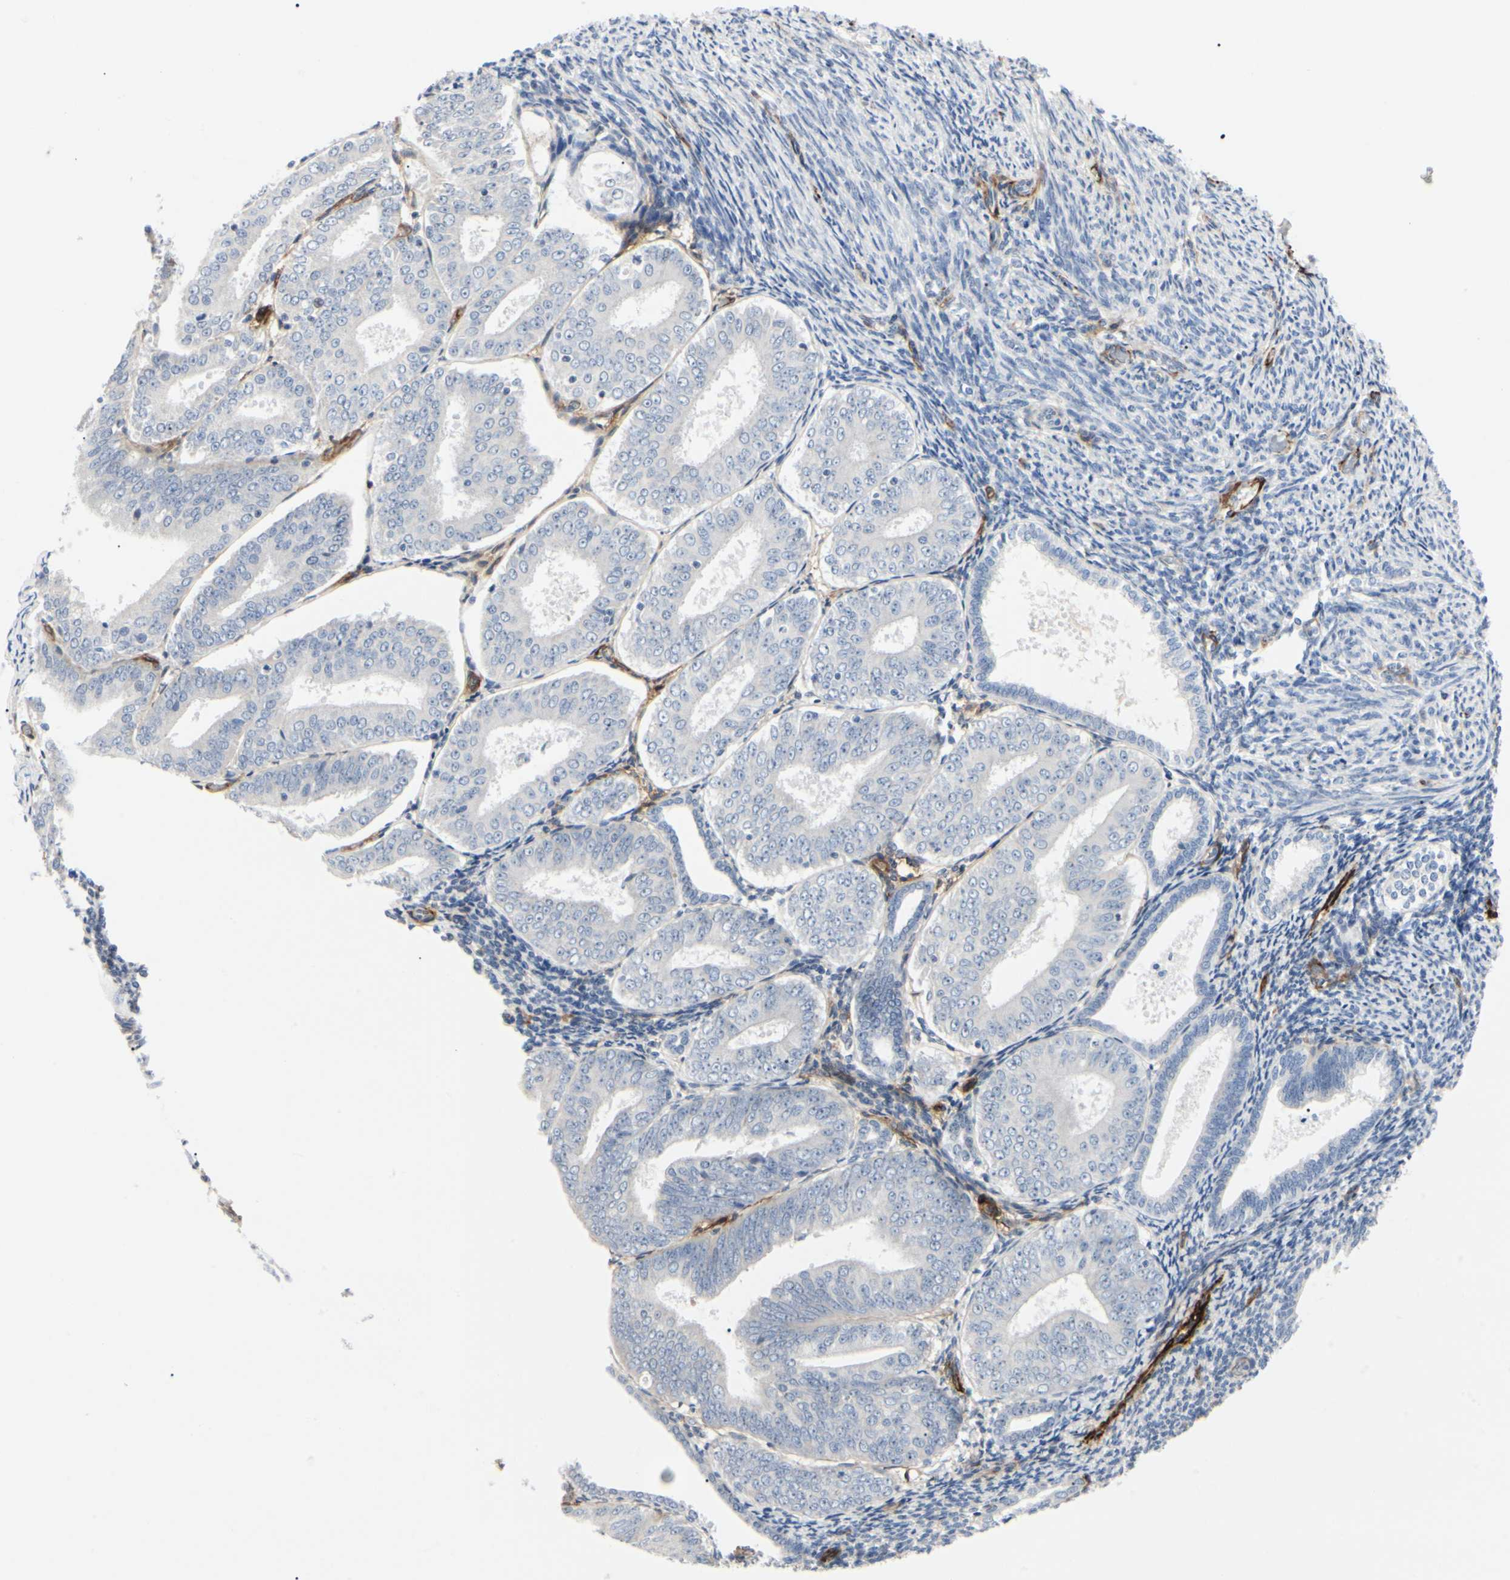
{"staining": {"intensity": "negative", "quantity": "none", "location": "none"}, "tissue": "endometrial cancer", "cell_type": "Tumor cells", "image_type": "cancer", "snomed": [{"axis": "morphology", "description": "Adenocarcinoma, NOS"}, {"axis": "topography", "description": "Endometrium"}], "caption": "DAB (3,3'-diaminobenzidine) immunohistochemical staining of endometrial adenocarcinoma exhibits no significant expression in tumor cells. (DAB immunohistochemistry visualized using brightfield microscopy, high magnification).", "gene": "GGT5", "patient": {"sex": "female", "age": 63}}